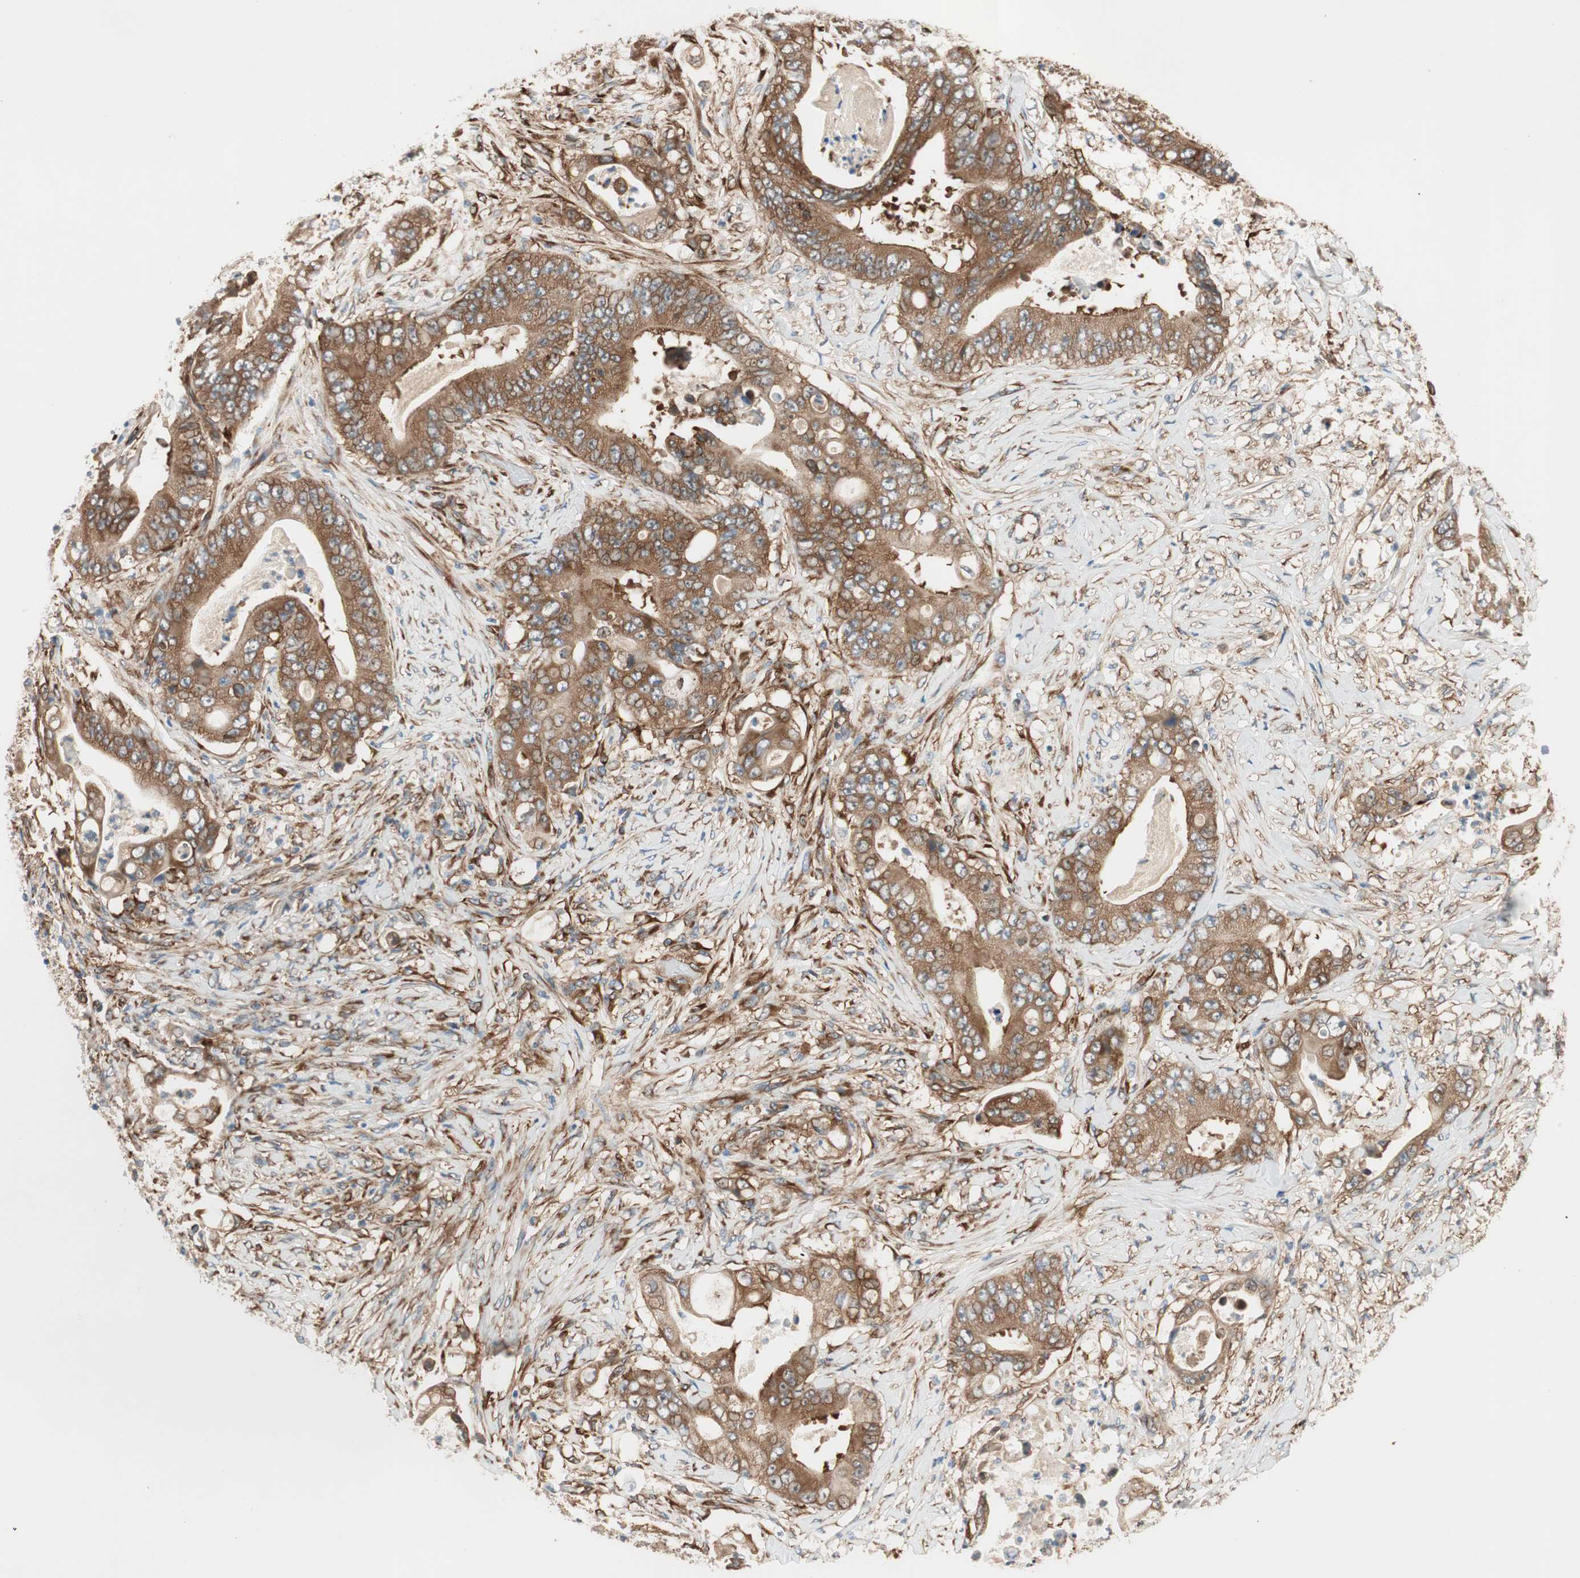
{"staining": {"intensity": "strong", "quantity": ">75%", "location": "cytoplasmic/membranous"}, "tissue": "stomach cancer", "cell_type": "Tumor cells", "image_type": "cancer", "snomed": [{"axis": "morphology", "description": "Adenocarcinoma, NOS"}, {"axis": "topography", "description": "Stomach"}], "caption": "Immunohistochemistry (IHC) (DAB) staining of human stomach adenocarcinoma demonstrates strong cytoplasmic/membranous protein staining in about >75% of tumor cells.", "gene": "WASL", "patient": {"sex": "female", "age": 73}}